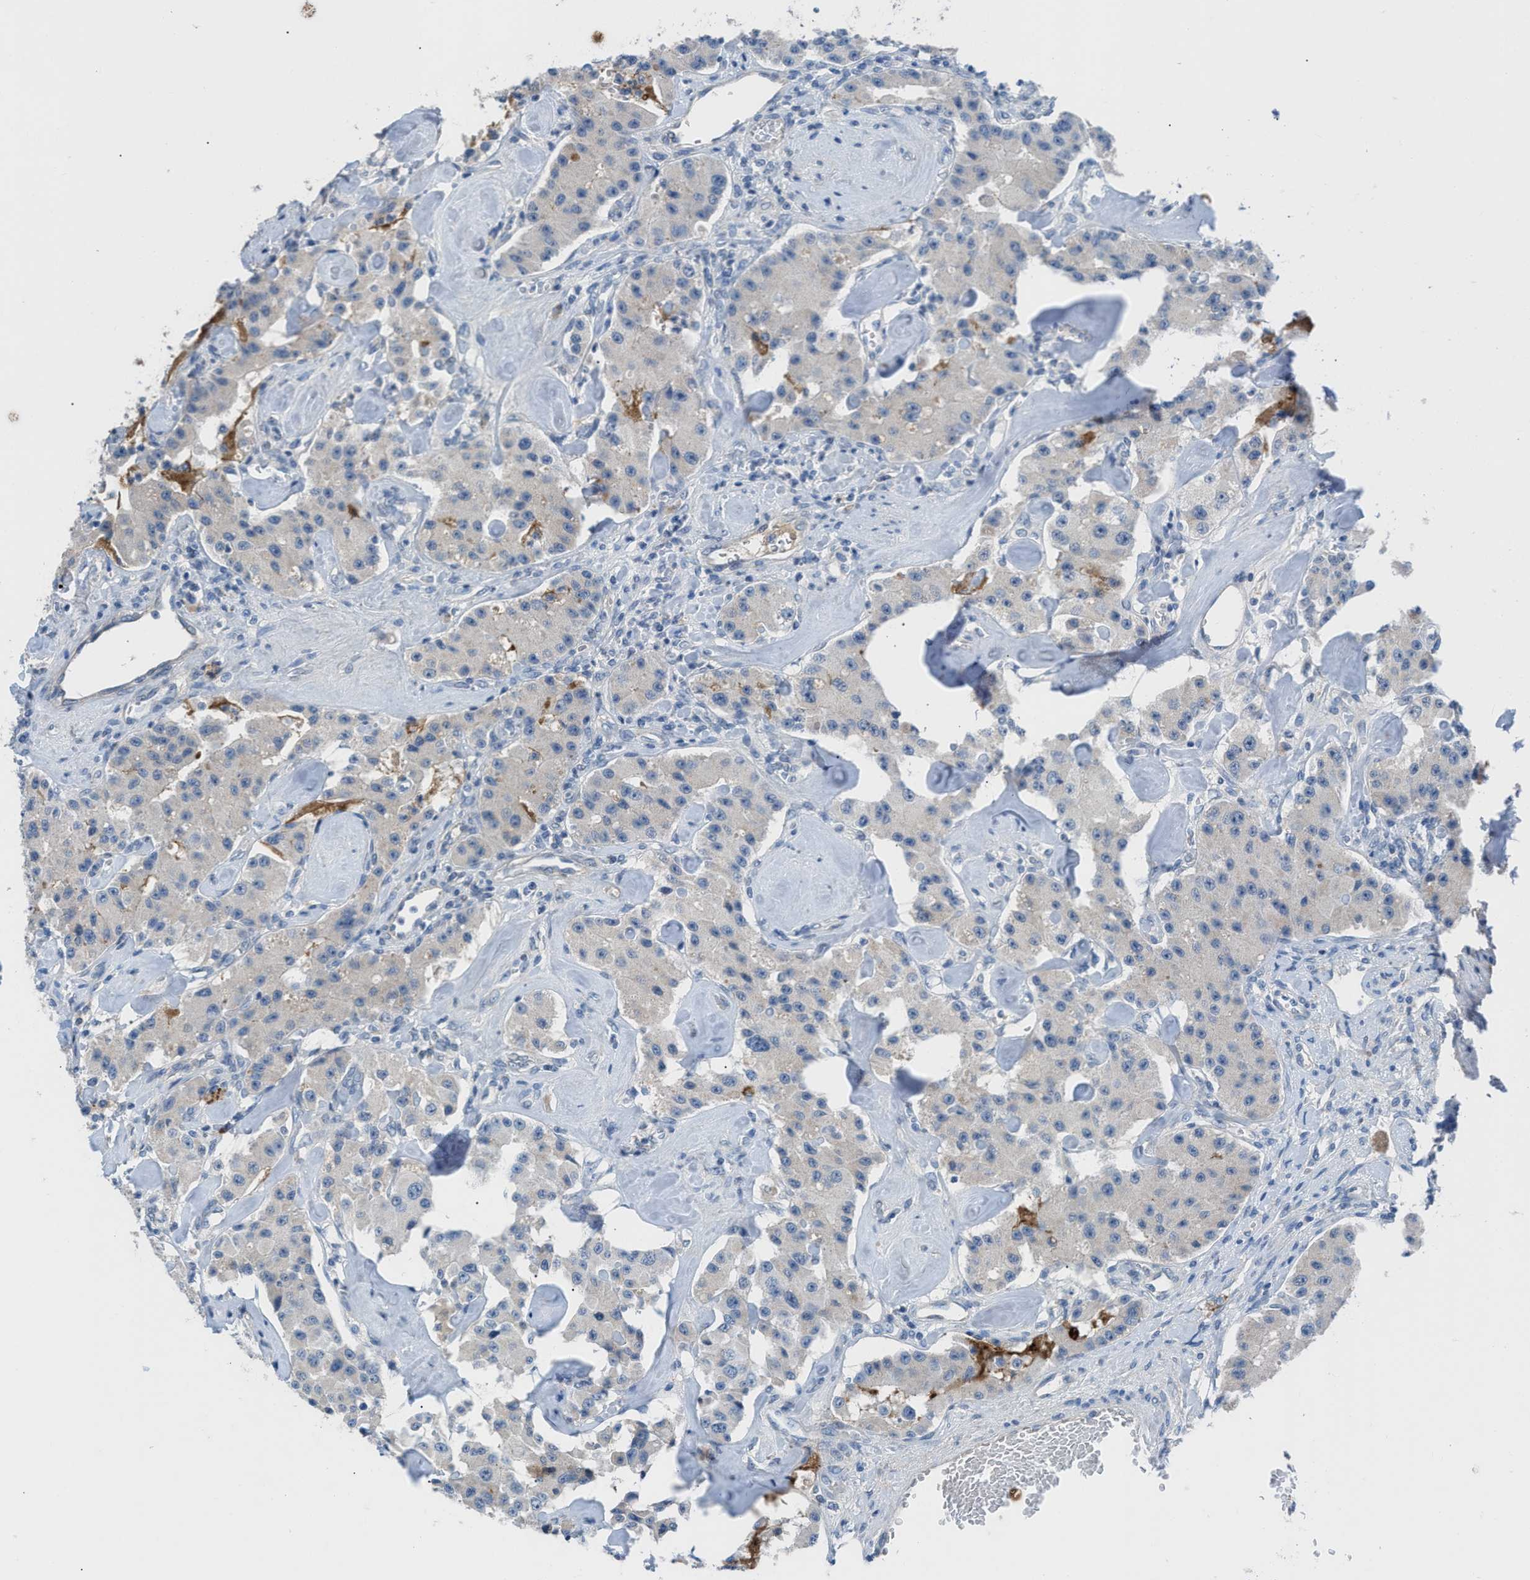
{"staining": {"intensity": "weak", "quantity": ">75%", "location": "cytoplasmic/membranous"}, "tissue": "carcinoid", "cell_type": "Tumor cells", "image_type": "cancer", "snomed": [{"axis": "morphology", "description": "Carcinoid, malignant, NOS"}, {"axis": "topography", "description": "Pancreas"}], "caption": "Brown immunohistochemical staining in human carcinoid exhibits weak cytoplasmic/membranous positivity in about >75% of tumor cells.", "gene": "HPX", "patient": {"sex": "male", "age": 41}}